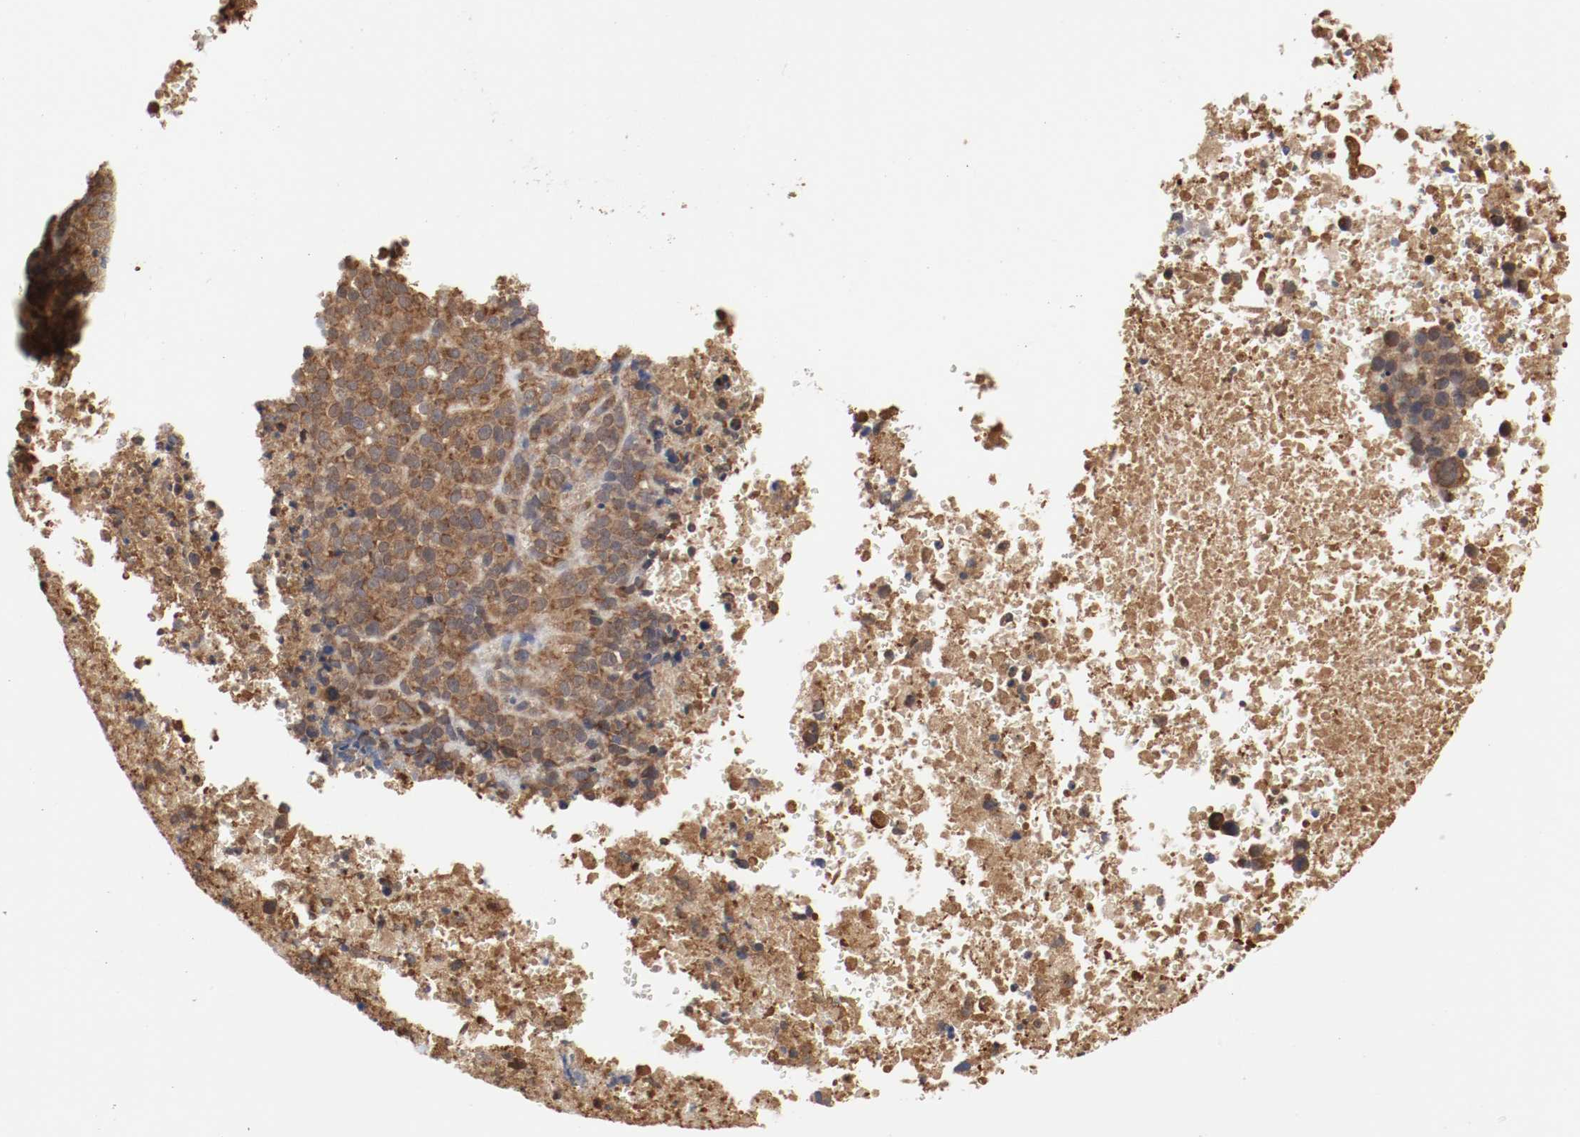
{"staining": {"intensity": "moderate", "quantity": ">75%", "location": "cytoplasmic/membranous"}, "tissue": "melanoma", "cell_type": "Tumor cells", "image_type": "cancer", "snomed": [{"axis": "morphology", "description": "Malignant melanoma, Metastatic site"}, {"axis": "topography", "description": "Cerebral cortex"}], "caption": "Malignant melanoma (metastatic site) stained for a protein displays moderate cytoplasmic/membranous positivity in tumor cells.", "gene": "AFG3L2", "patient": {"sex": "female", "age": 52}}